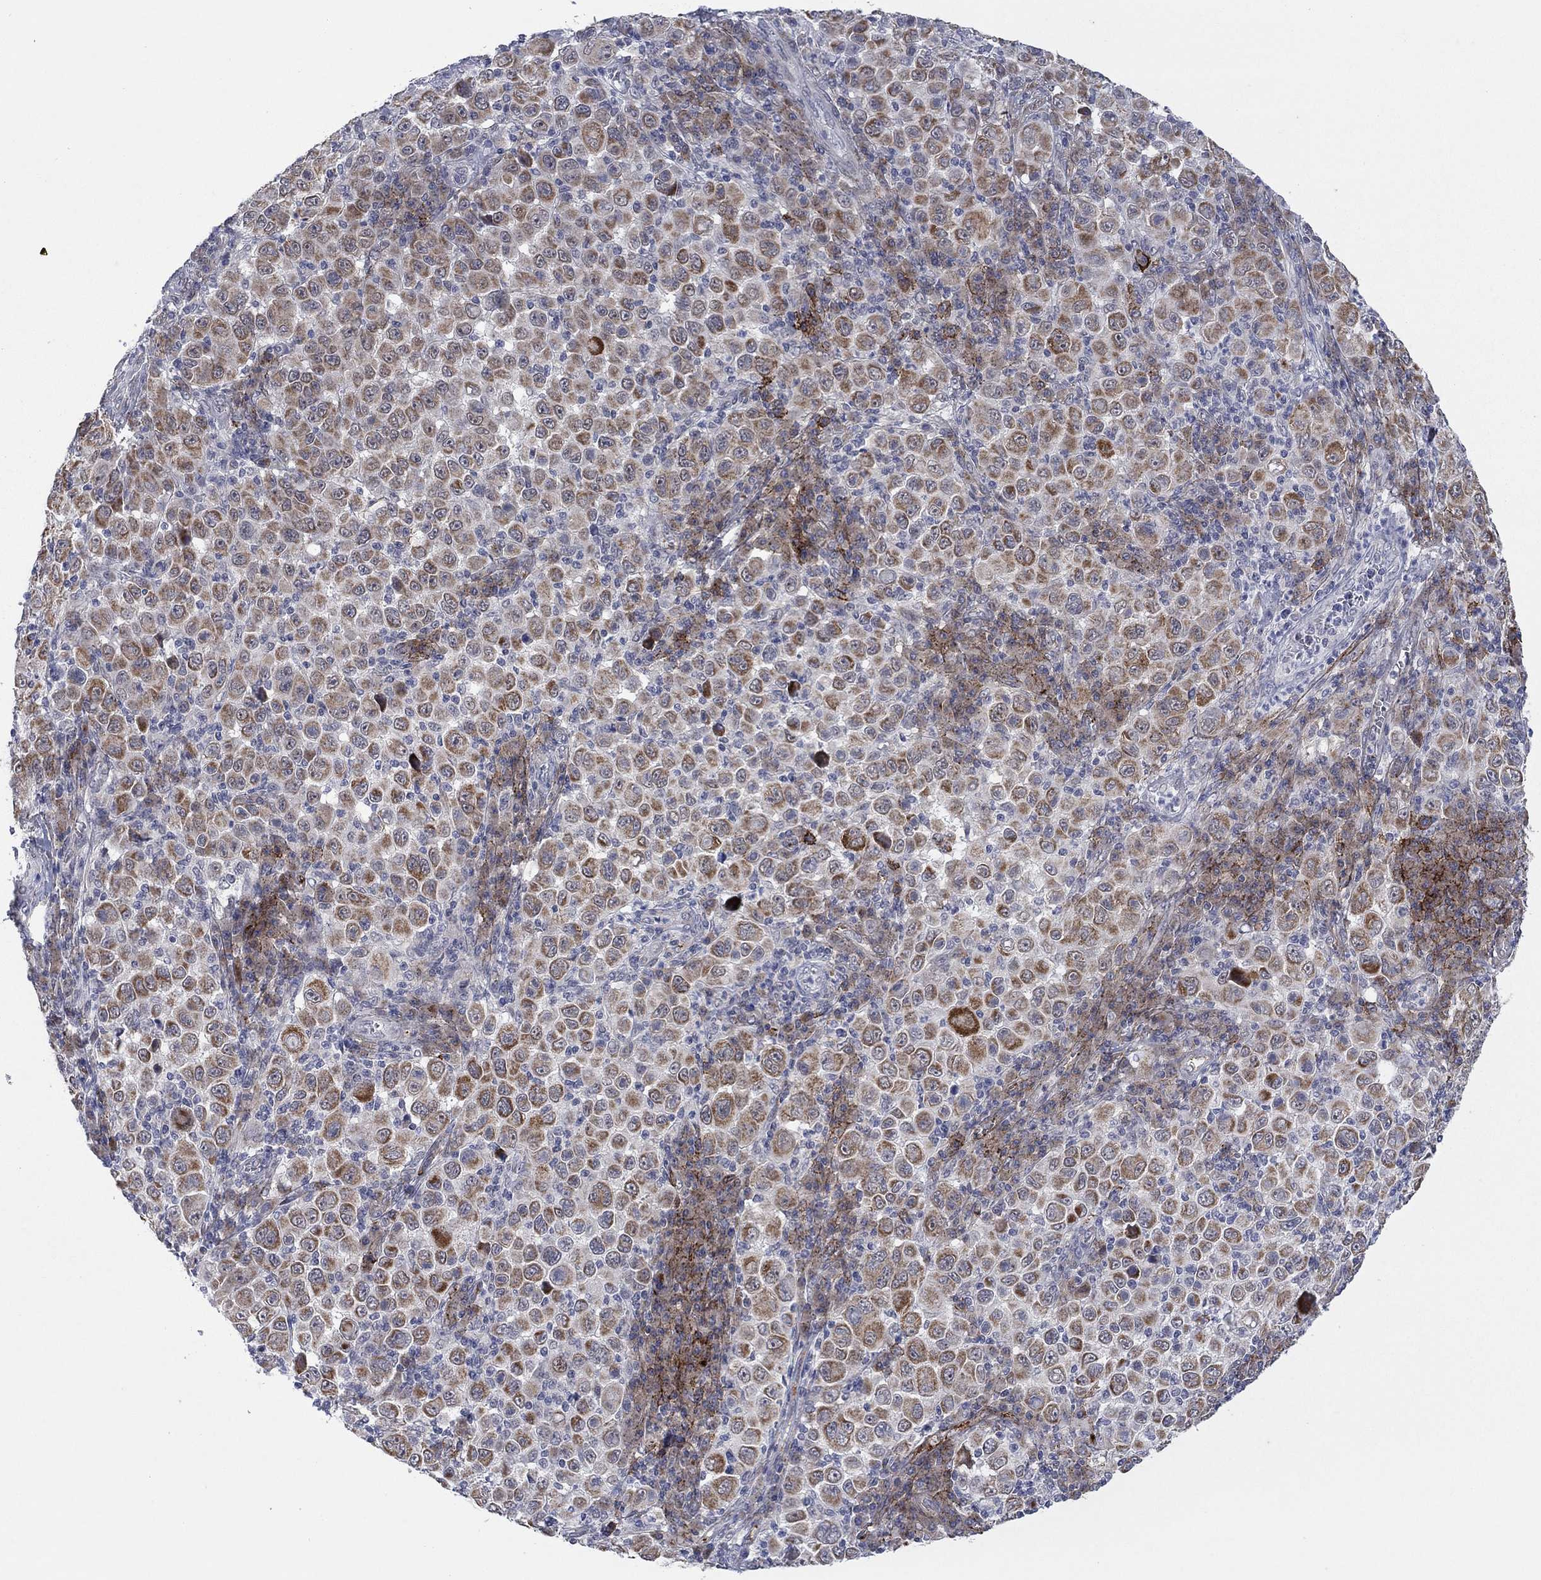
{"staining": {"intensity": "strong", "quantity": "<25%", "location": "cytoplasmic/membranous"}, "tissue": "melanoma", "cell_type": "Tumor cells", "image_type": "cancer", "snomed": [{"axis": "morphology", "description": "Malignant melanoma, NOS"}, {"axis": "topography", "description": "Skin"}], "caption": "Malignant melanoma stained with a protein marker displays strong staining in tumor cells.", "gene": "SDC1", "patient": {"sex": "female", "age": 57}}